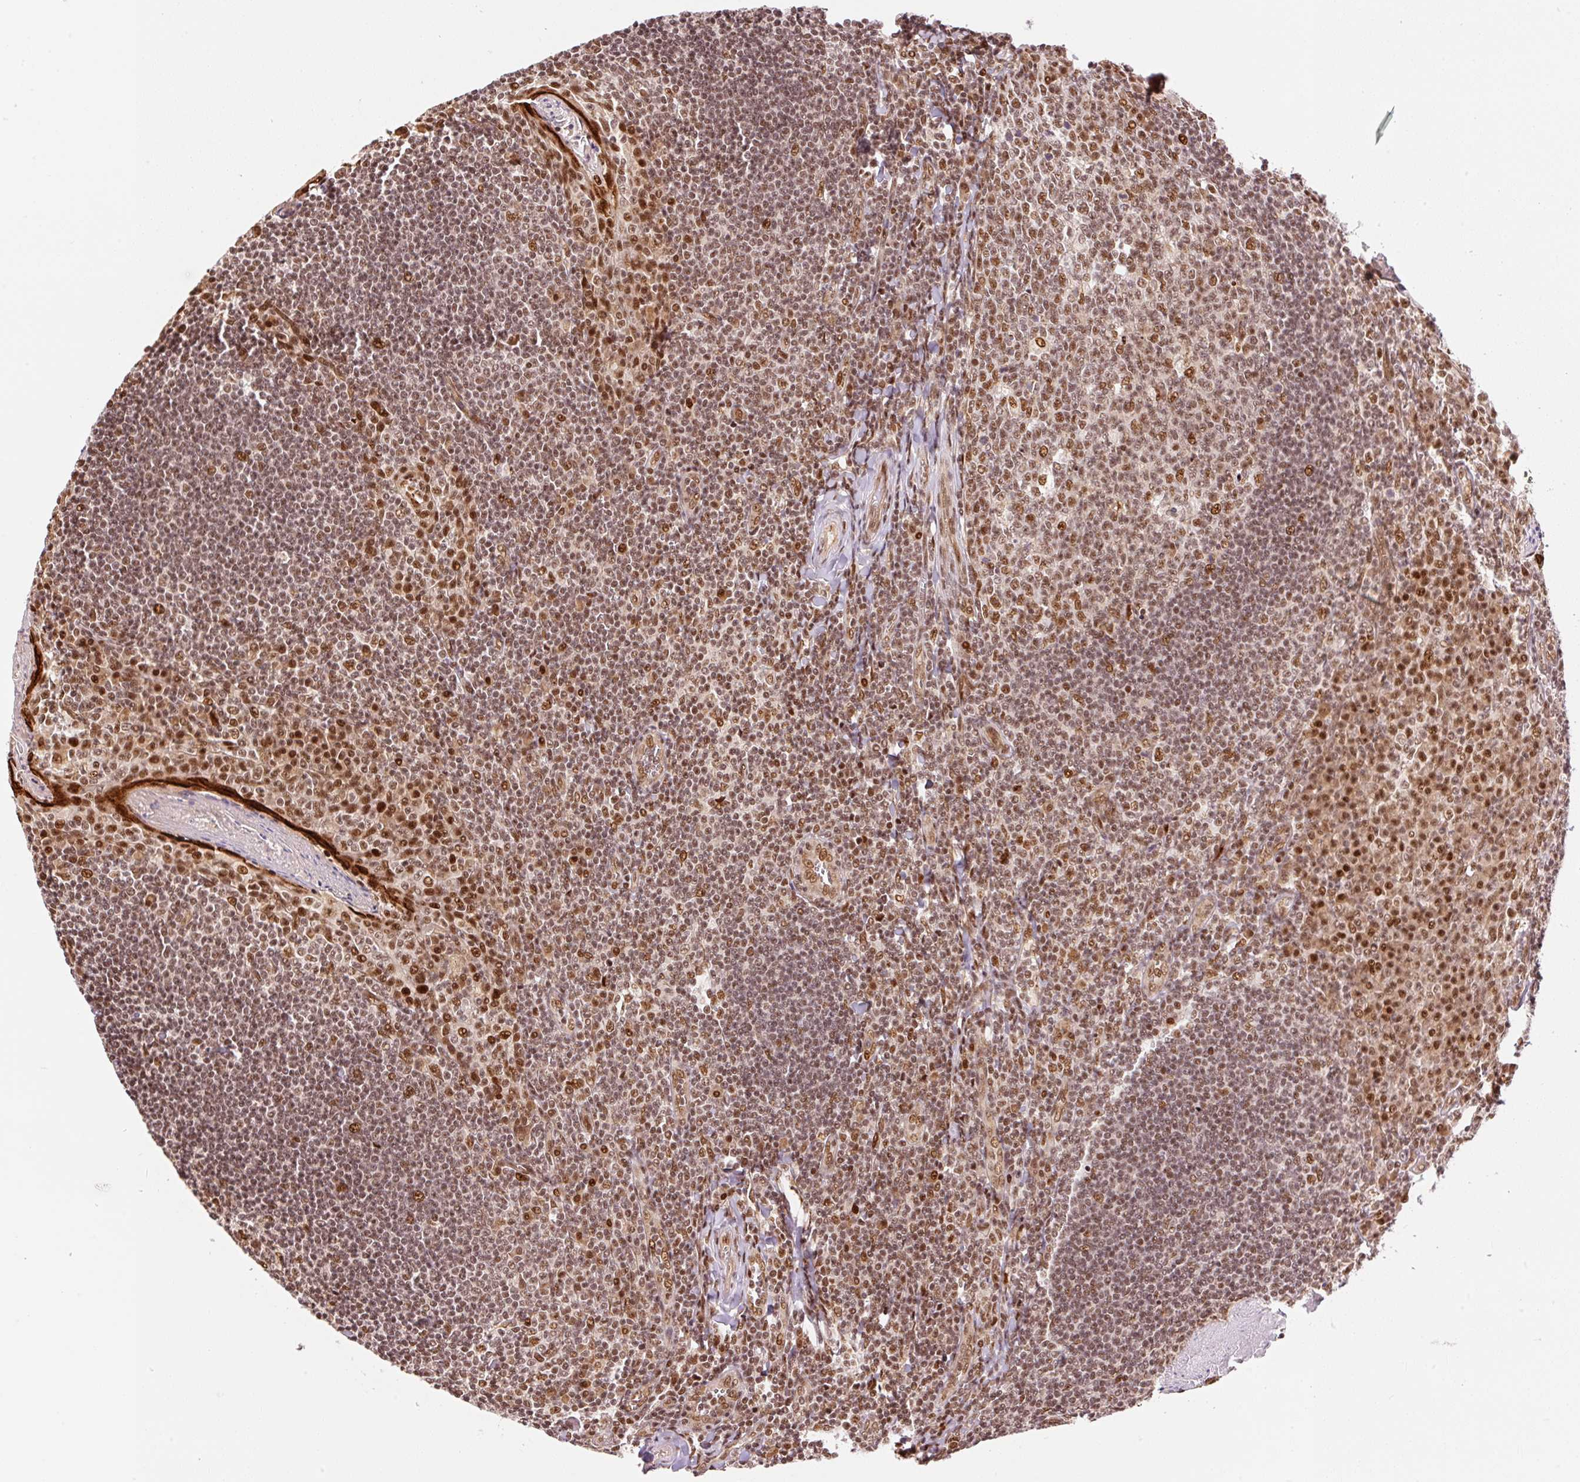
{"staining": {"intensity": "moderate", "quantity": "25%-75%", "location": "nuclear"}, "tissue": "tonsil", "cell_type": "Germinal center cells", "image_type": "normal", "snomed": [{"axis": "morphology", "description": "Normal tissue, NOS"}, {"axis": "topography", "description": "Tonsil"}], "caption": "Immunohistochemical staining of normal human tonsil shows medium levels of moderate nuclear positivity in about 25%-75% of germinal center cells. The protein is shown in brown color, while the nuclei are stained blue.", "gene": "INTS8", "patient": {"sex": "male", "age": 27}}